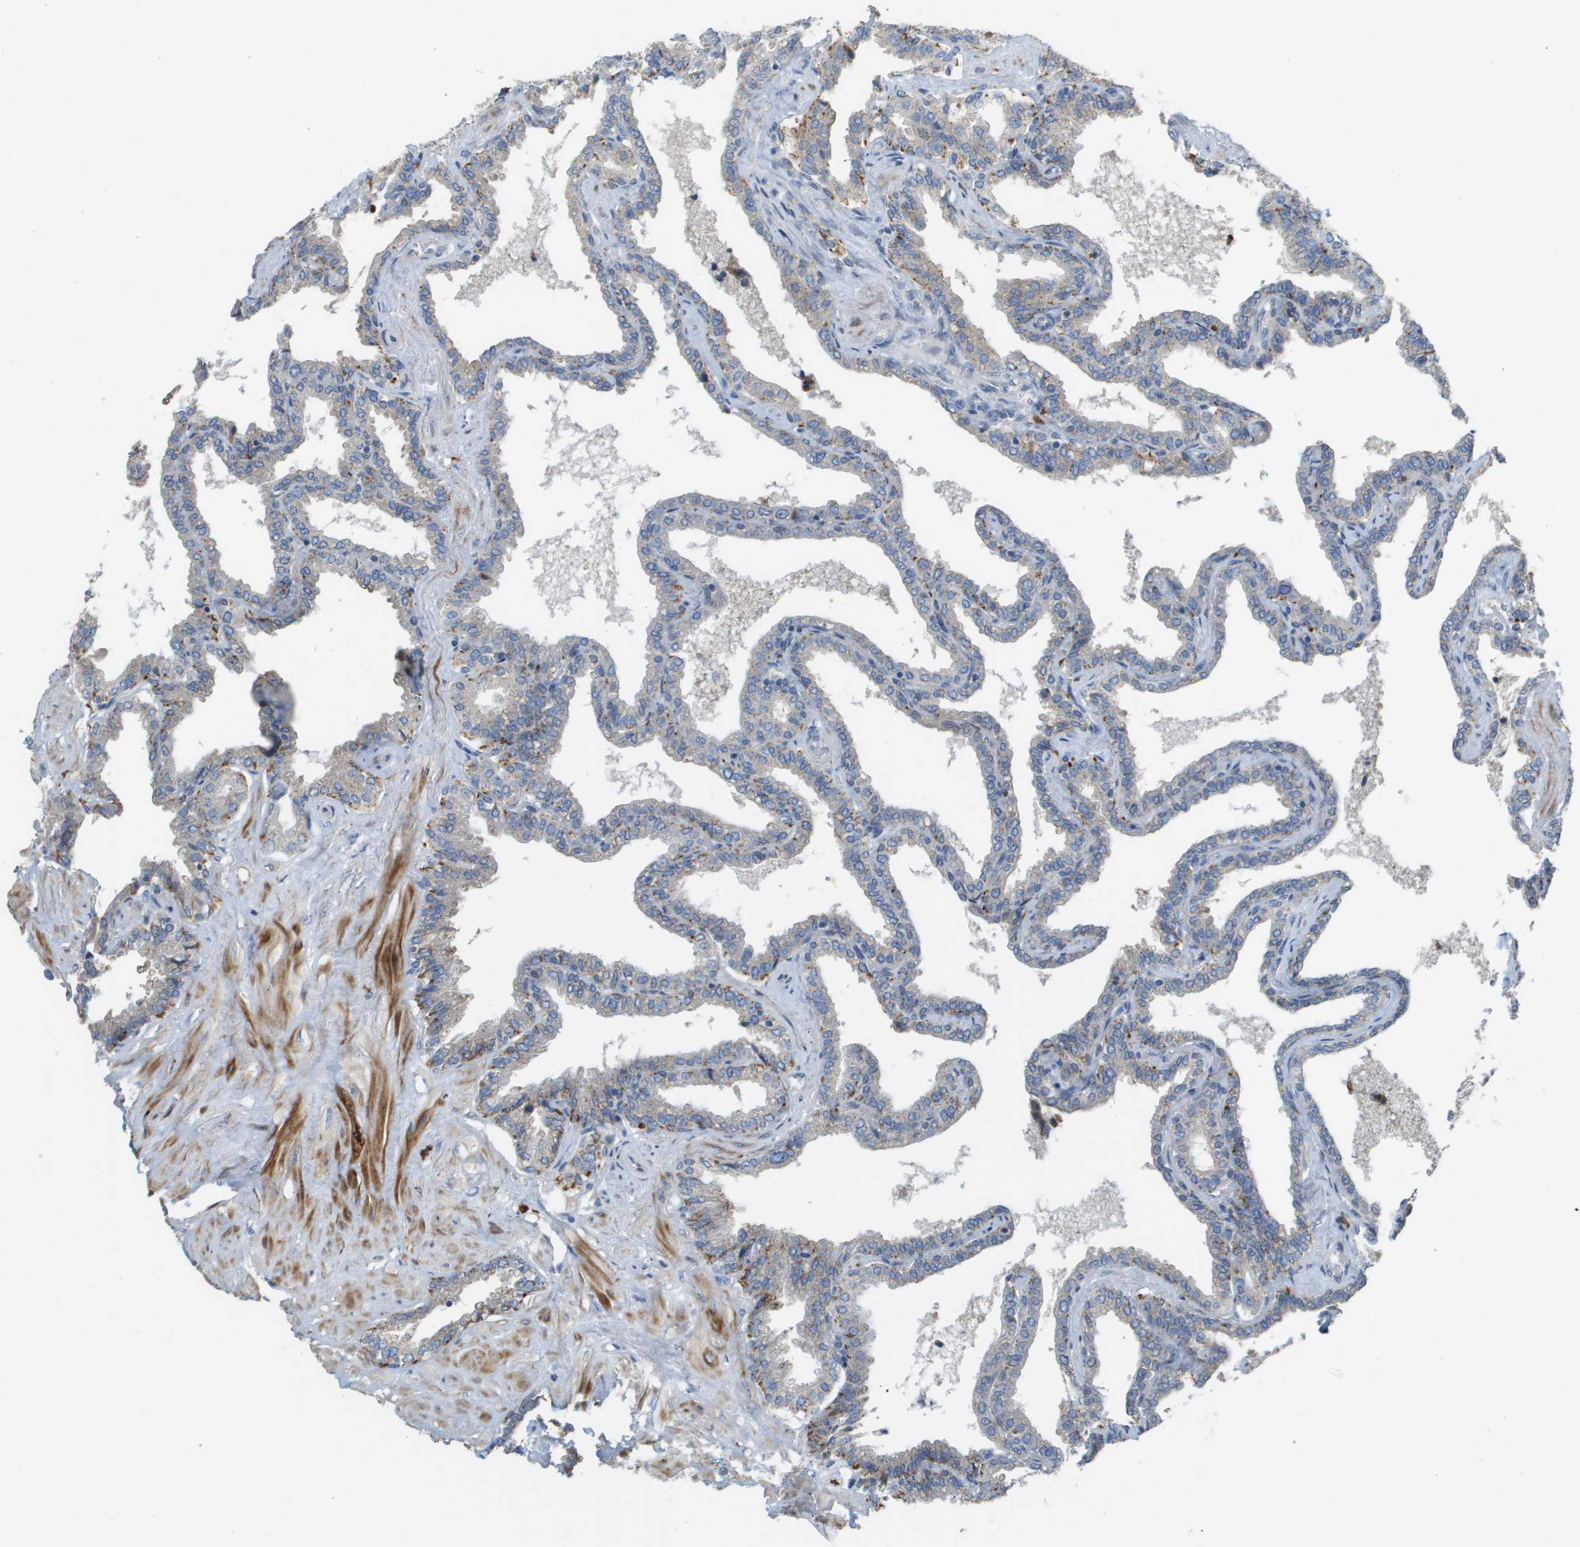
{"staining": {"intensity": "moderate", "quantity": "25%-75%", "location": "cytoplasmic/membranous"}, "tissue": "seminal vesicle", "cell_type": "Glandular cells", "image_type": "normal", "snomed": [{"axis": "morphology", "description": "Normal tissue, NOS"}, {"axis": "topography", "description": "Seminal veicle"}], "caption": "High-magnification brightfield microscopy of unremarkable seminal vesicle stained with DAB (3,3'-diaminobenzidine) (brown) and counterstained with hematoxylin (blue). glandular cells exhibit moderate cytoplasmic/membranous expression is seen in approximately25%-75% of cells.", "gene": "CASP10", "patient": {"sex": "male", "age": 46}}